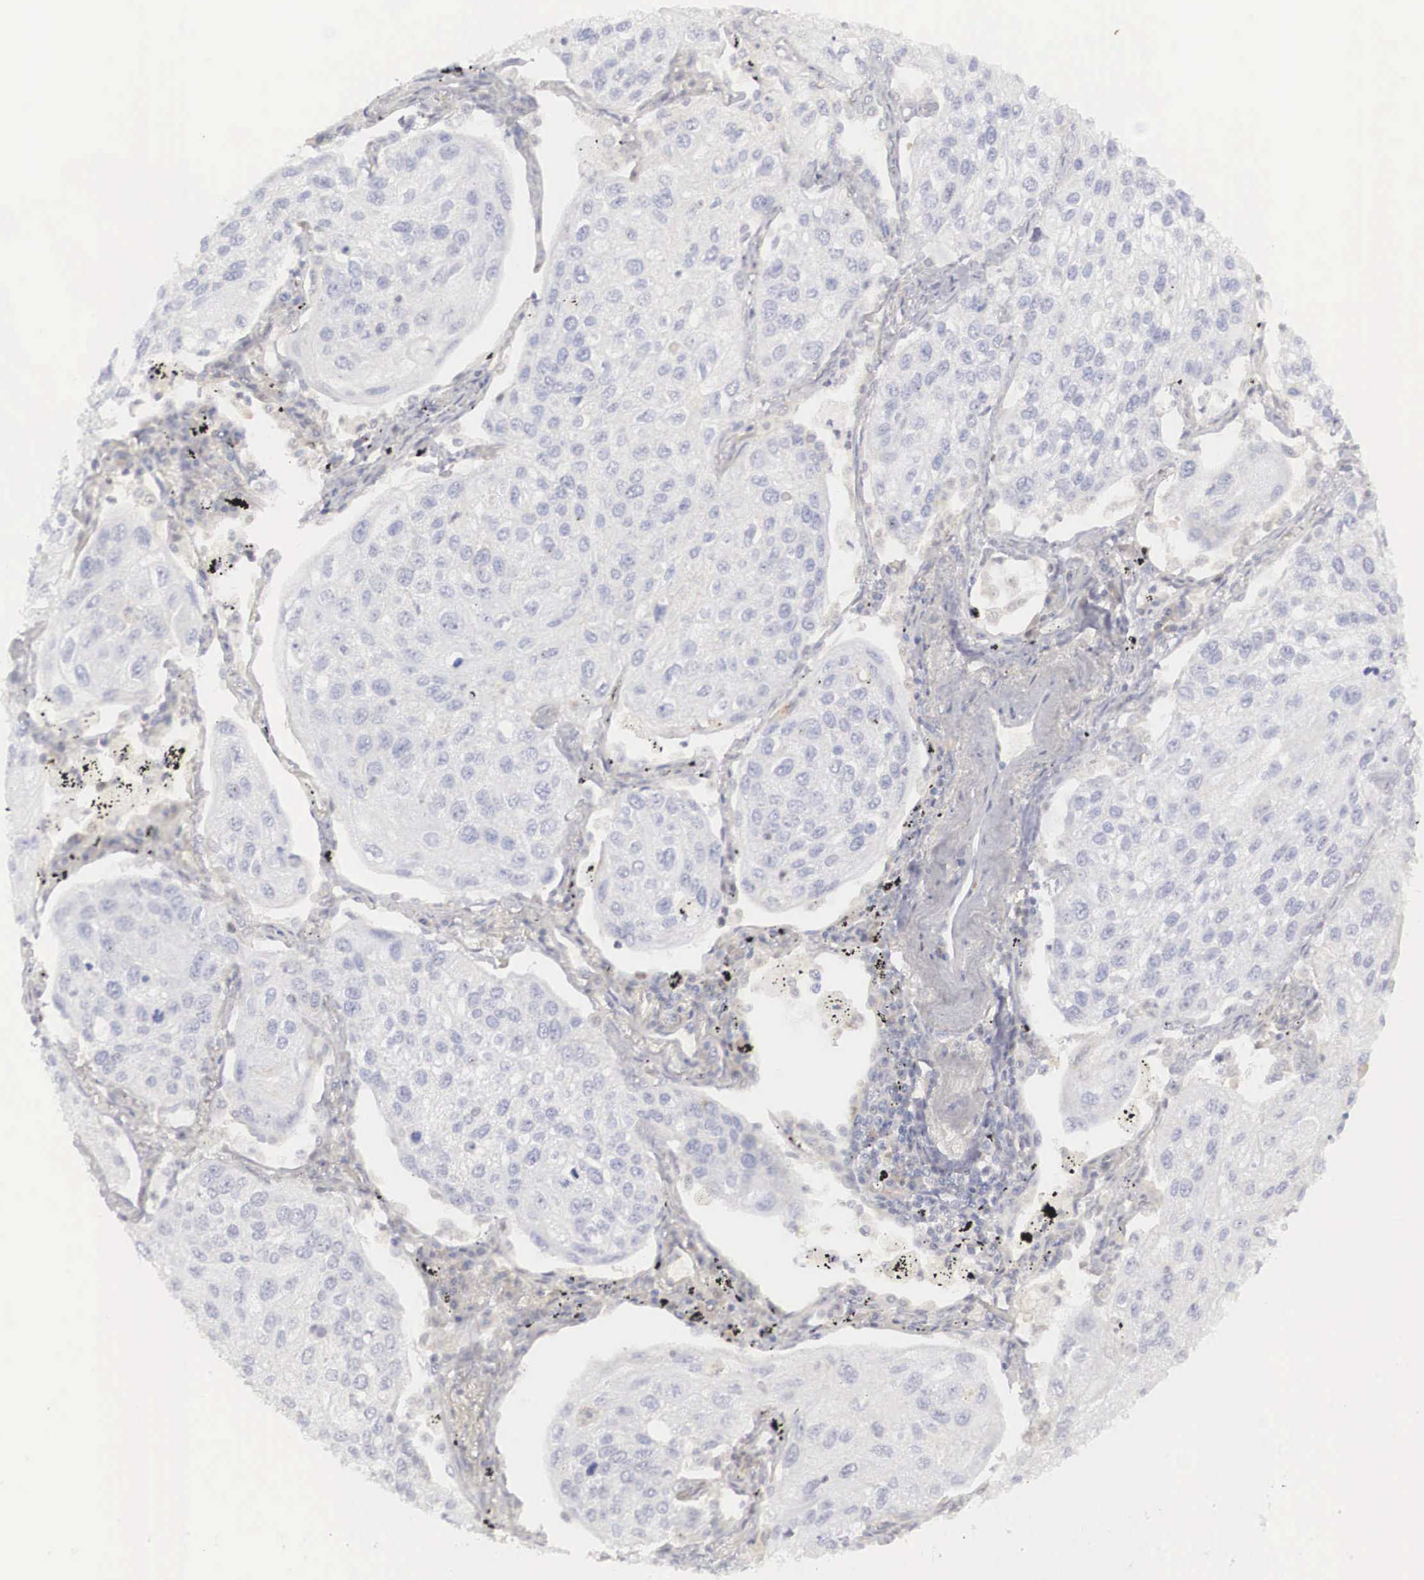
{"staining": {"intensity": "negative", "quantity": "none", "location": "none"}, "tissue": "lung cancer", "cell_type": "Tumor cells", "image_type": "cancer", "snomed": [{"axis": "morphology", "description": "Squamous cell carcinoma, NOS"}, {"axis": "topography", "description": "Lung"}], "caption": "There is no significant positivity in tumor cells of lung cancer (squamous cell carcinoma).", "gene": "RBPJ", "patient": {"sex": "male", "age": 75}}